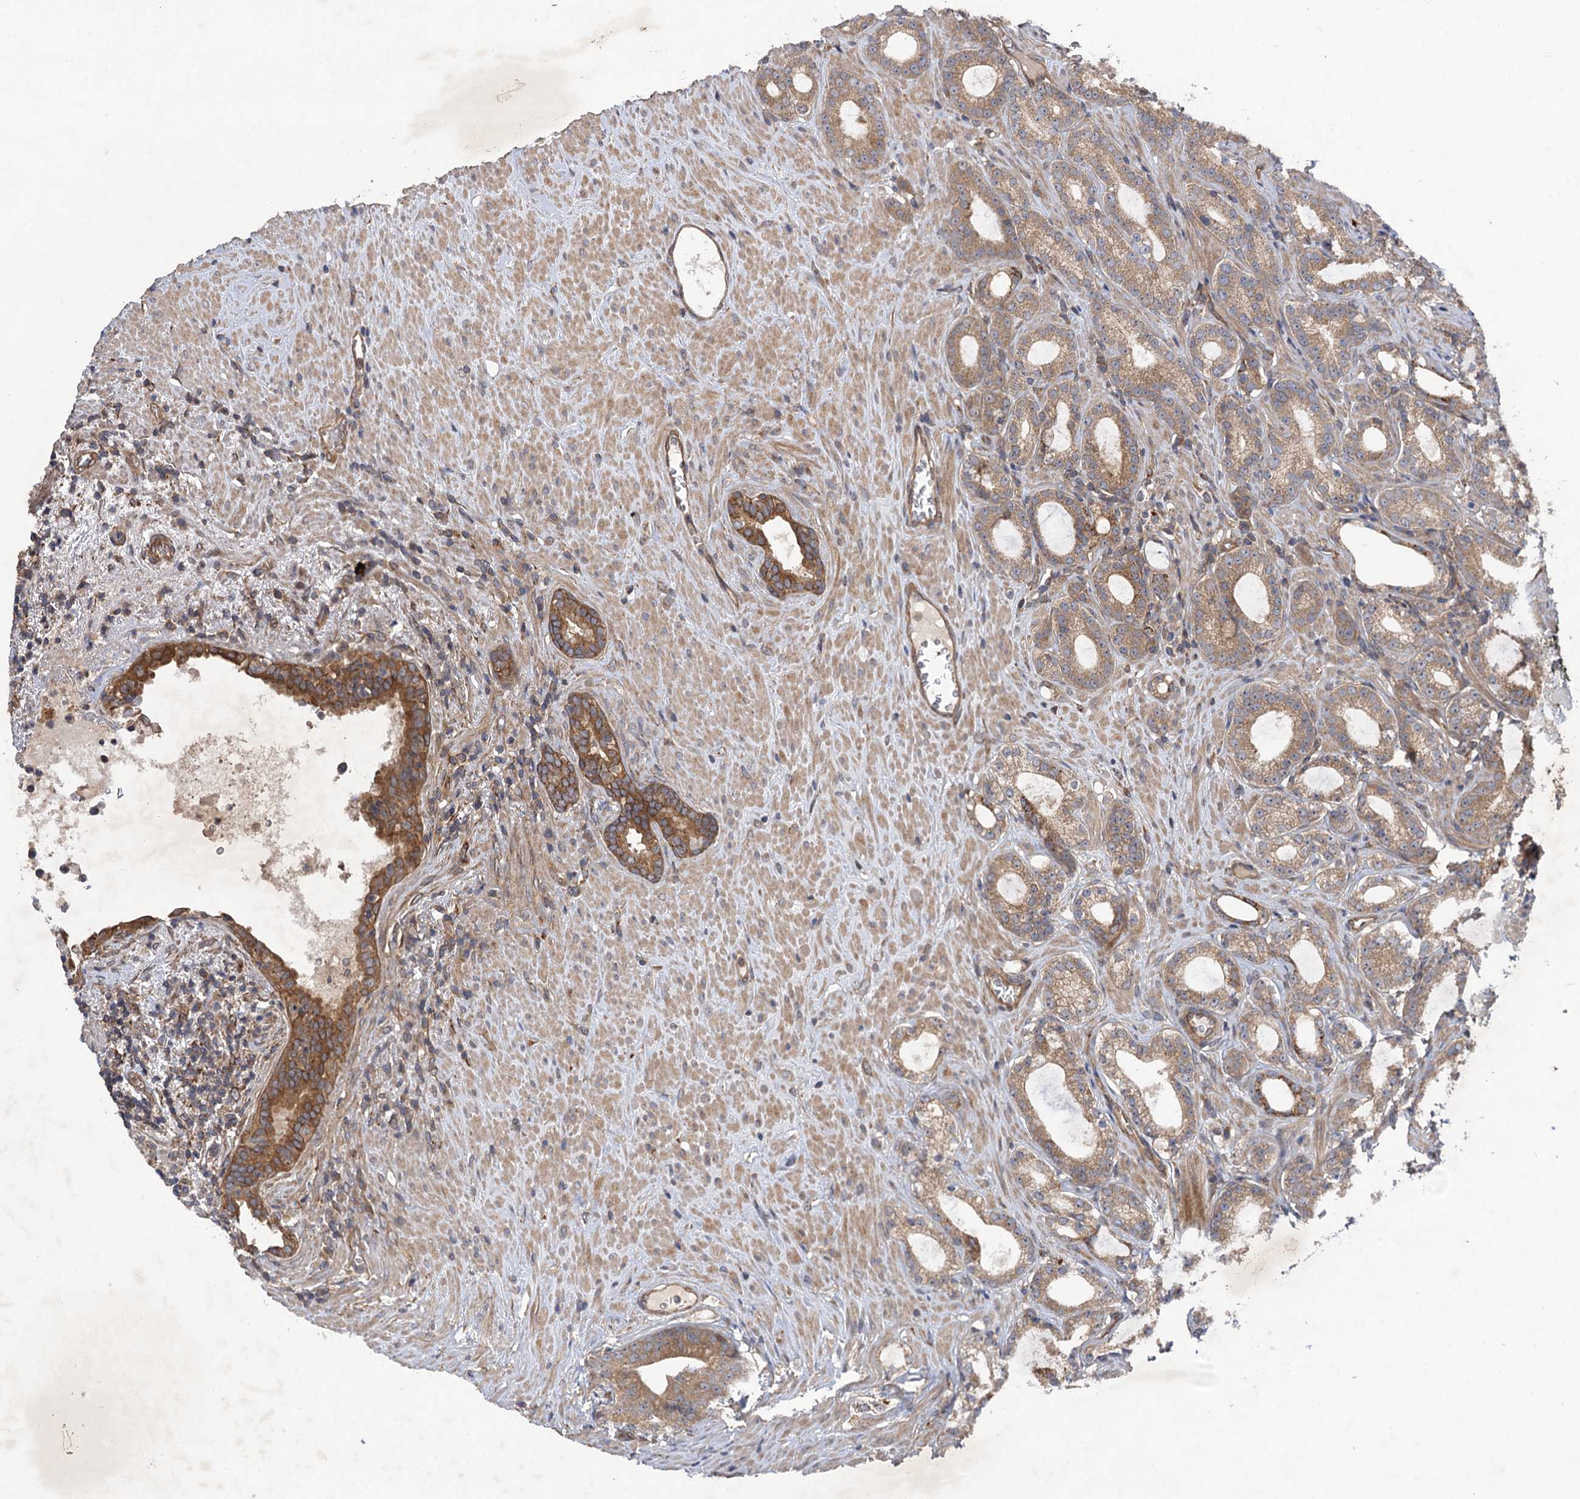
{"staining": {"intensity": "weak", "quantity": ">75%", "location": "cytoplasmic/membranous"}, "tissue": "prostate cancer", "cell_type": "Tumor cells", "image_type": "cancer", "snomed": [{"axis": "morphology", "description": "Adenocarcinoma, Low grade"}, {"axis": "topography", "description": "Prostate"}], "caption": "A brown stain labels weak cytoplasmic/membranous expression of a protein in human prostate cancer (low-grade adenocarcinoma) tumor cells.", "gene": "HAUS1", "patient": {"sex": "male", "age": 71}}